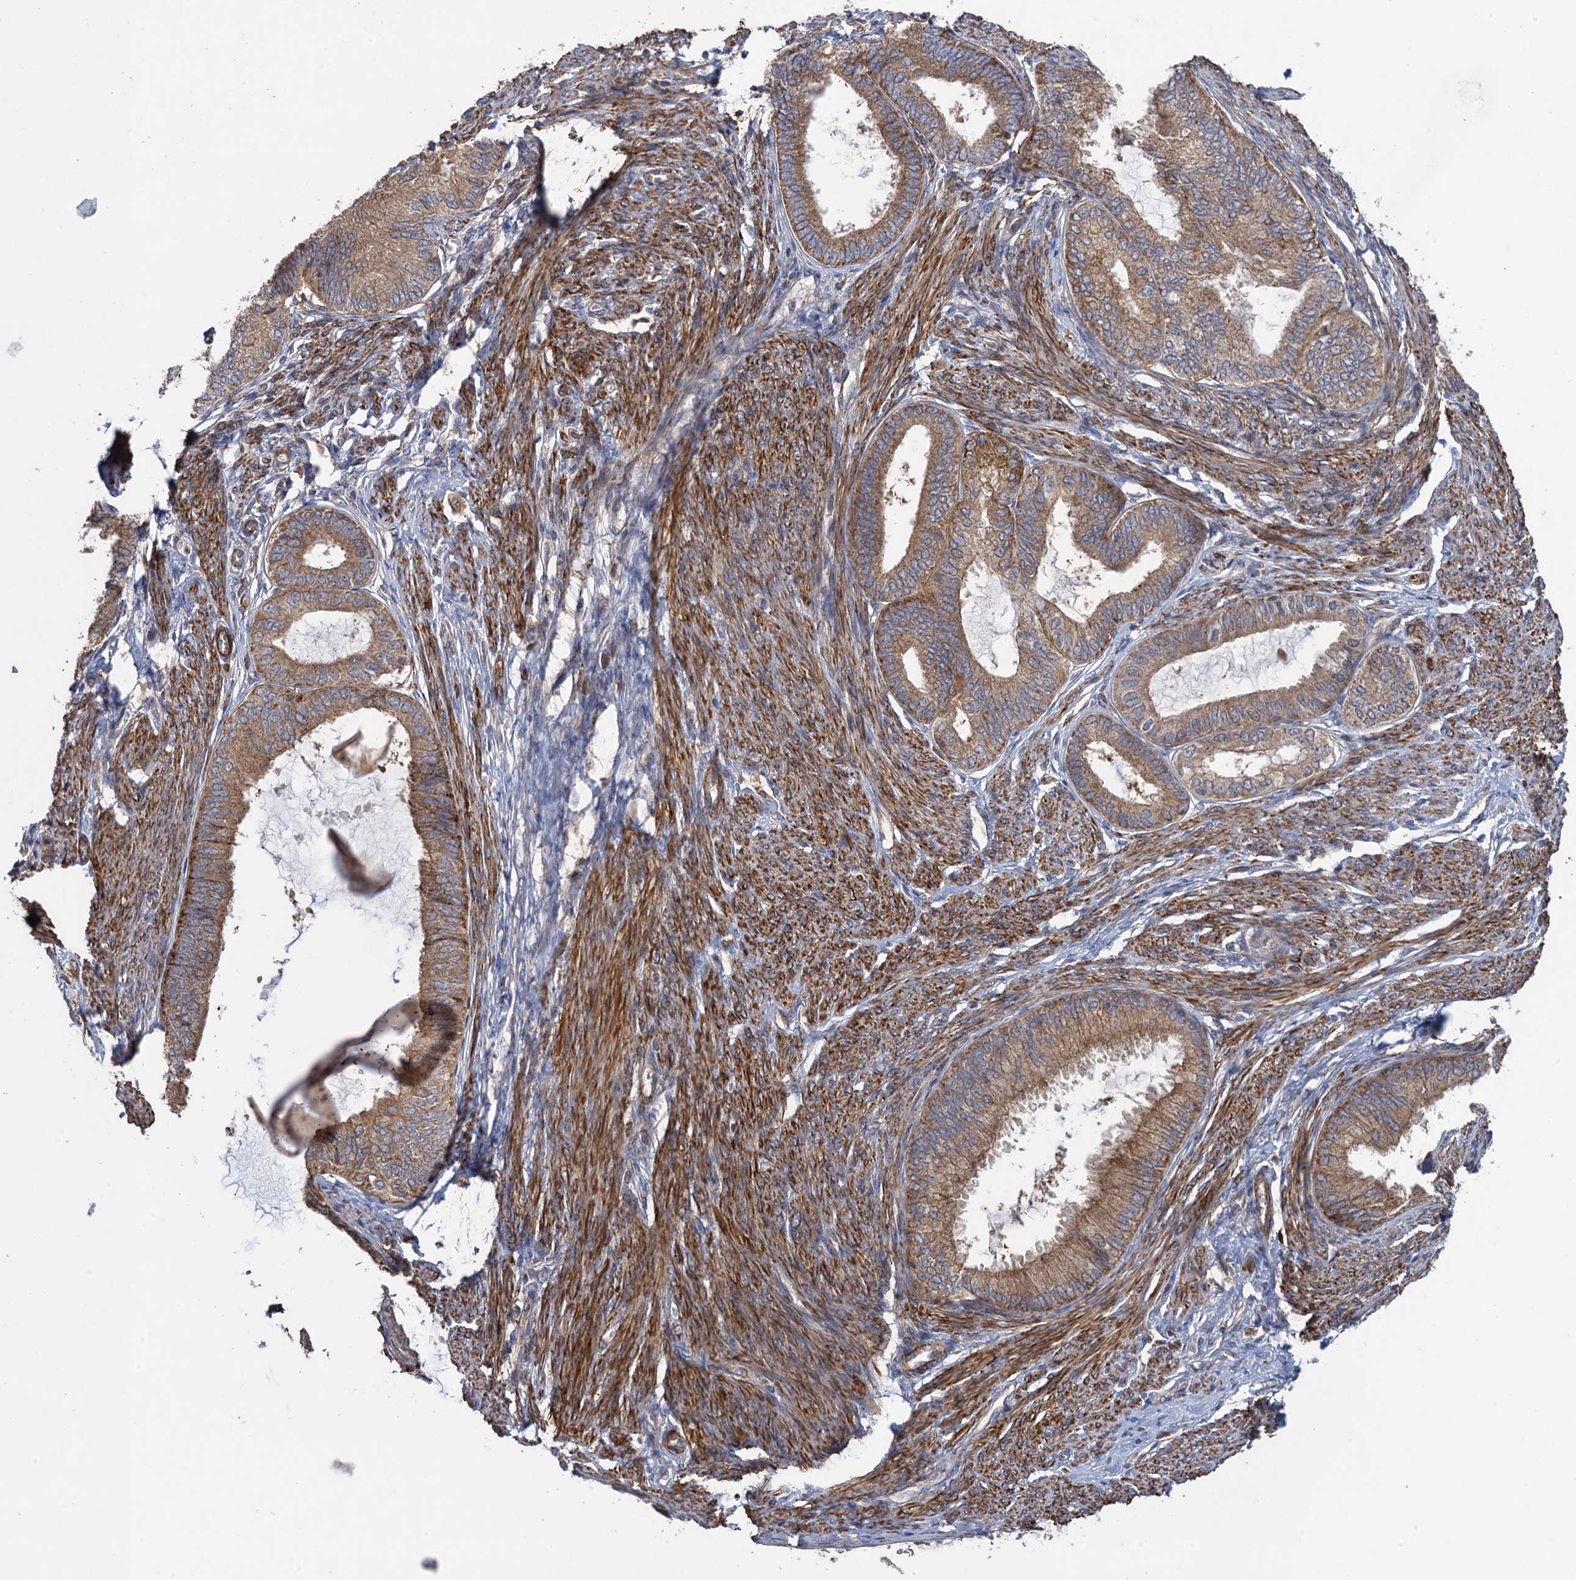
{"staining": {"intensity": "moderate", "quantity": ">75%", "location": "cytoplasmic/membranous"}, "tissue": "endometrial cancer", "cell_type": "Tumor cells", "image_type": "cancer", "snomed": [{"axis": "morphology", "description": "Adenocarcinoma, NOS"}, {"axis": "topography", "description": "Endometrium"}], "caption": "Immunohistochemical staining of human endometrial cancer (adenocarcinoma) reveals moderate cytoplasmic/membranous protein staining in approximately >75% of tumor cells.", "gene": "WDR88", "patient": {"sex": "female", "age": 86}}